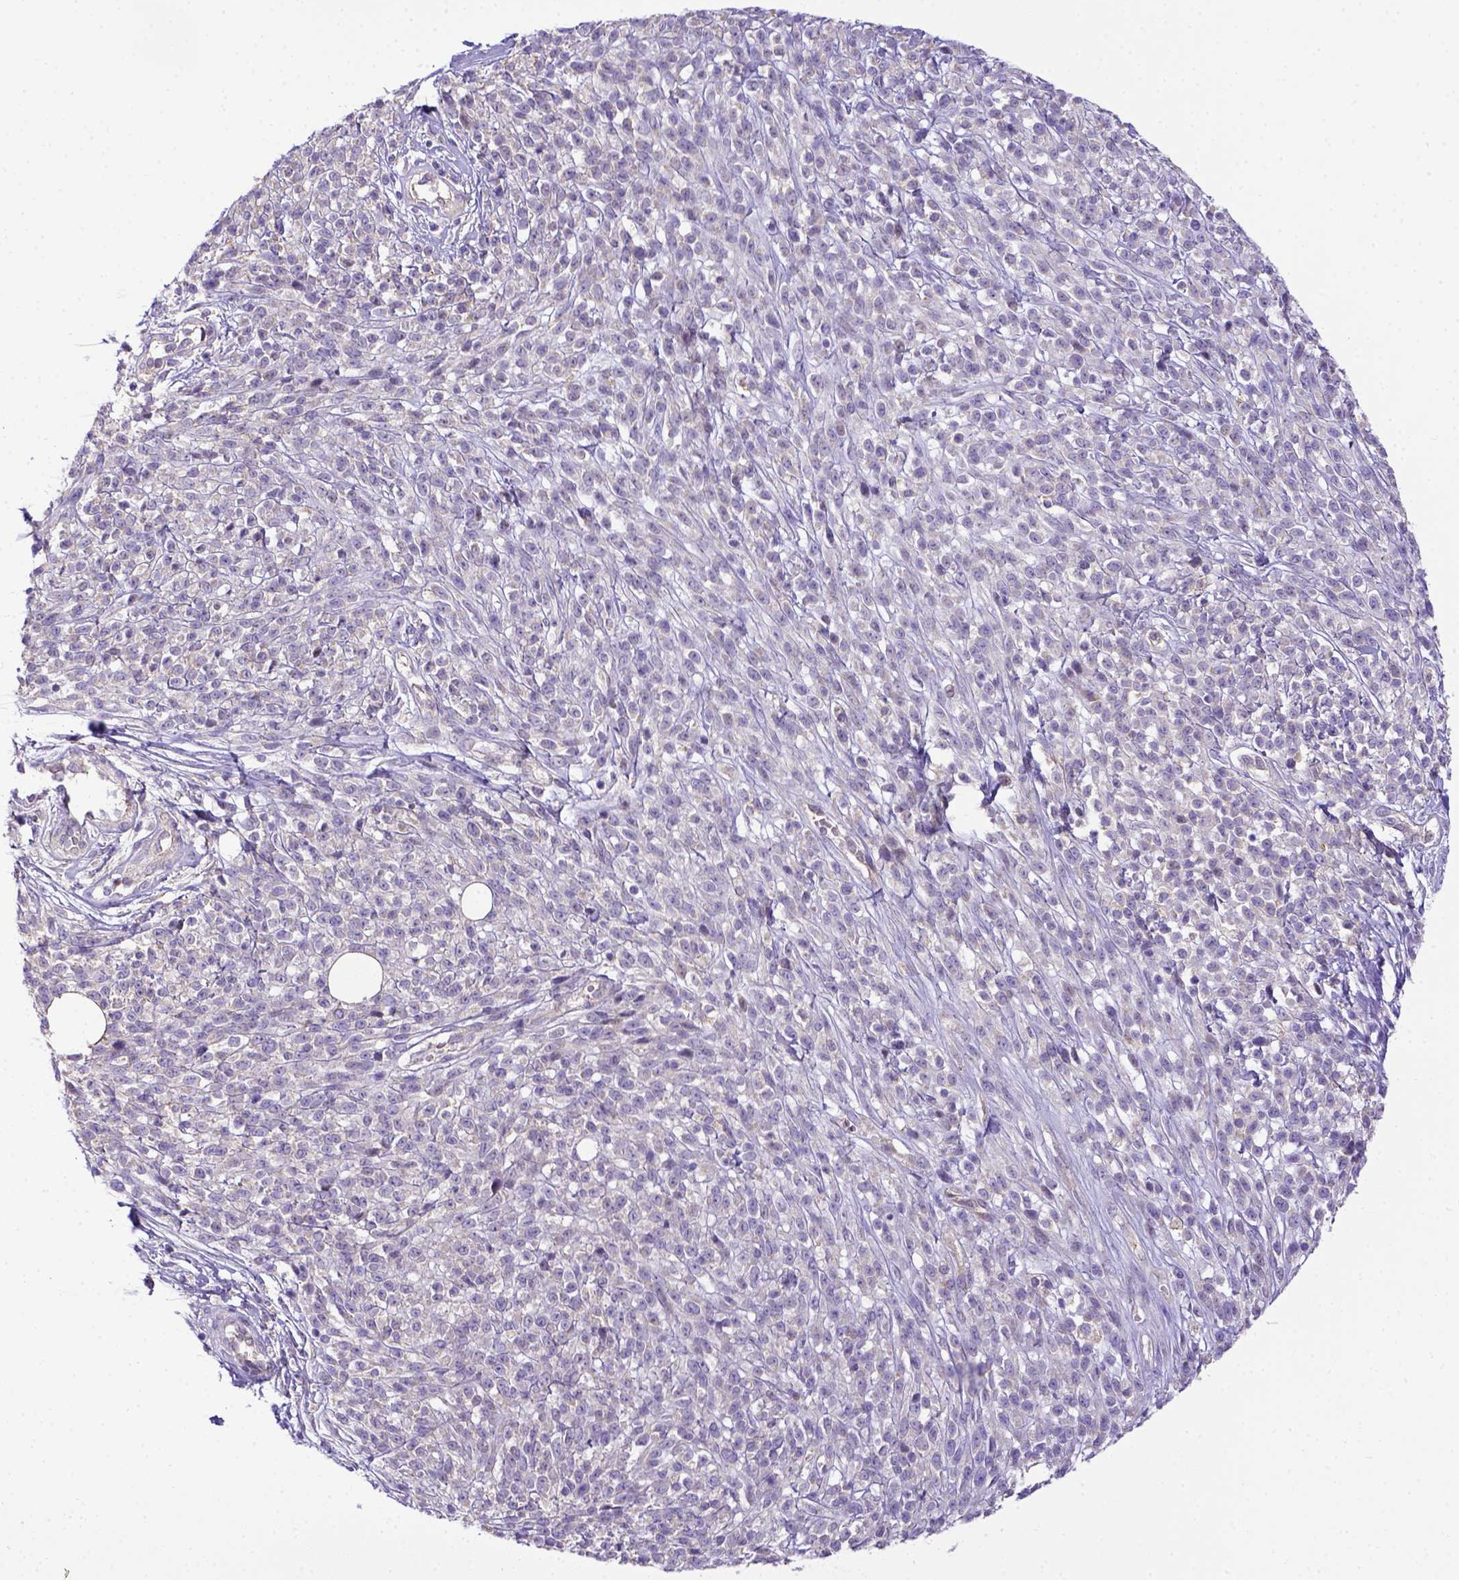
{"staining": {"intensity": "negative", "quantity": "none", "location": "none"}, "tissue": "melanoma", "cell_type": "Tumor cells", "image_type": "cancer", "snomed": [{"axis": "morphology", "description": "Malignant melanoma, NOS"}, {"axis": "topography", "description": "Skin"}, {"axis": "topography", "description": "Skin of trunk"}], "caption": "Melanoma was stained to show a protein in brown. There is no significant positivity in tumor cells. (Stains: DAB (3,3'-diaminobenzidine) IHC with hematoxylin counter stain, Microscopy: brightfield microscopy at high magnification).", "gene": "CD40", "patient": {"sex": "male", "age": 74}}